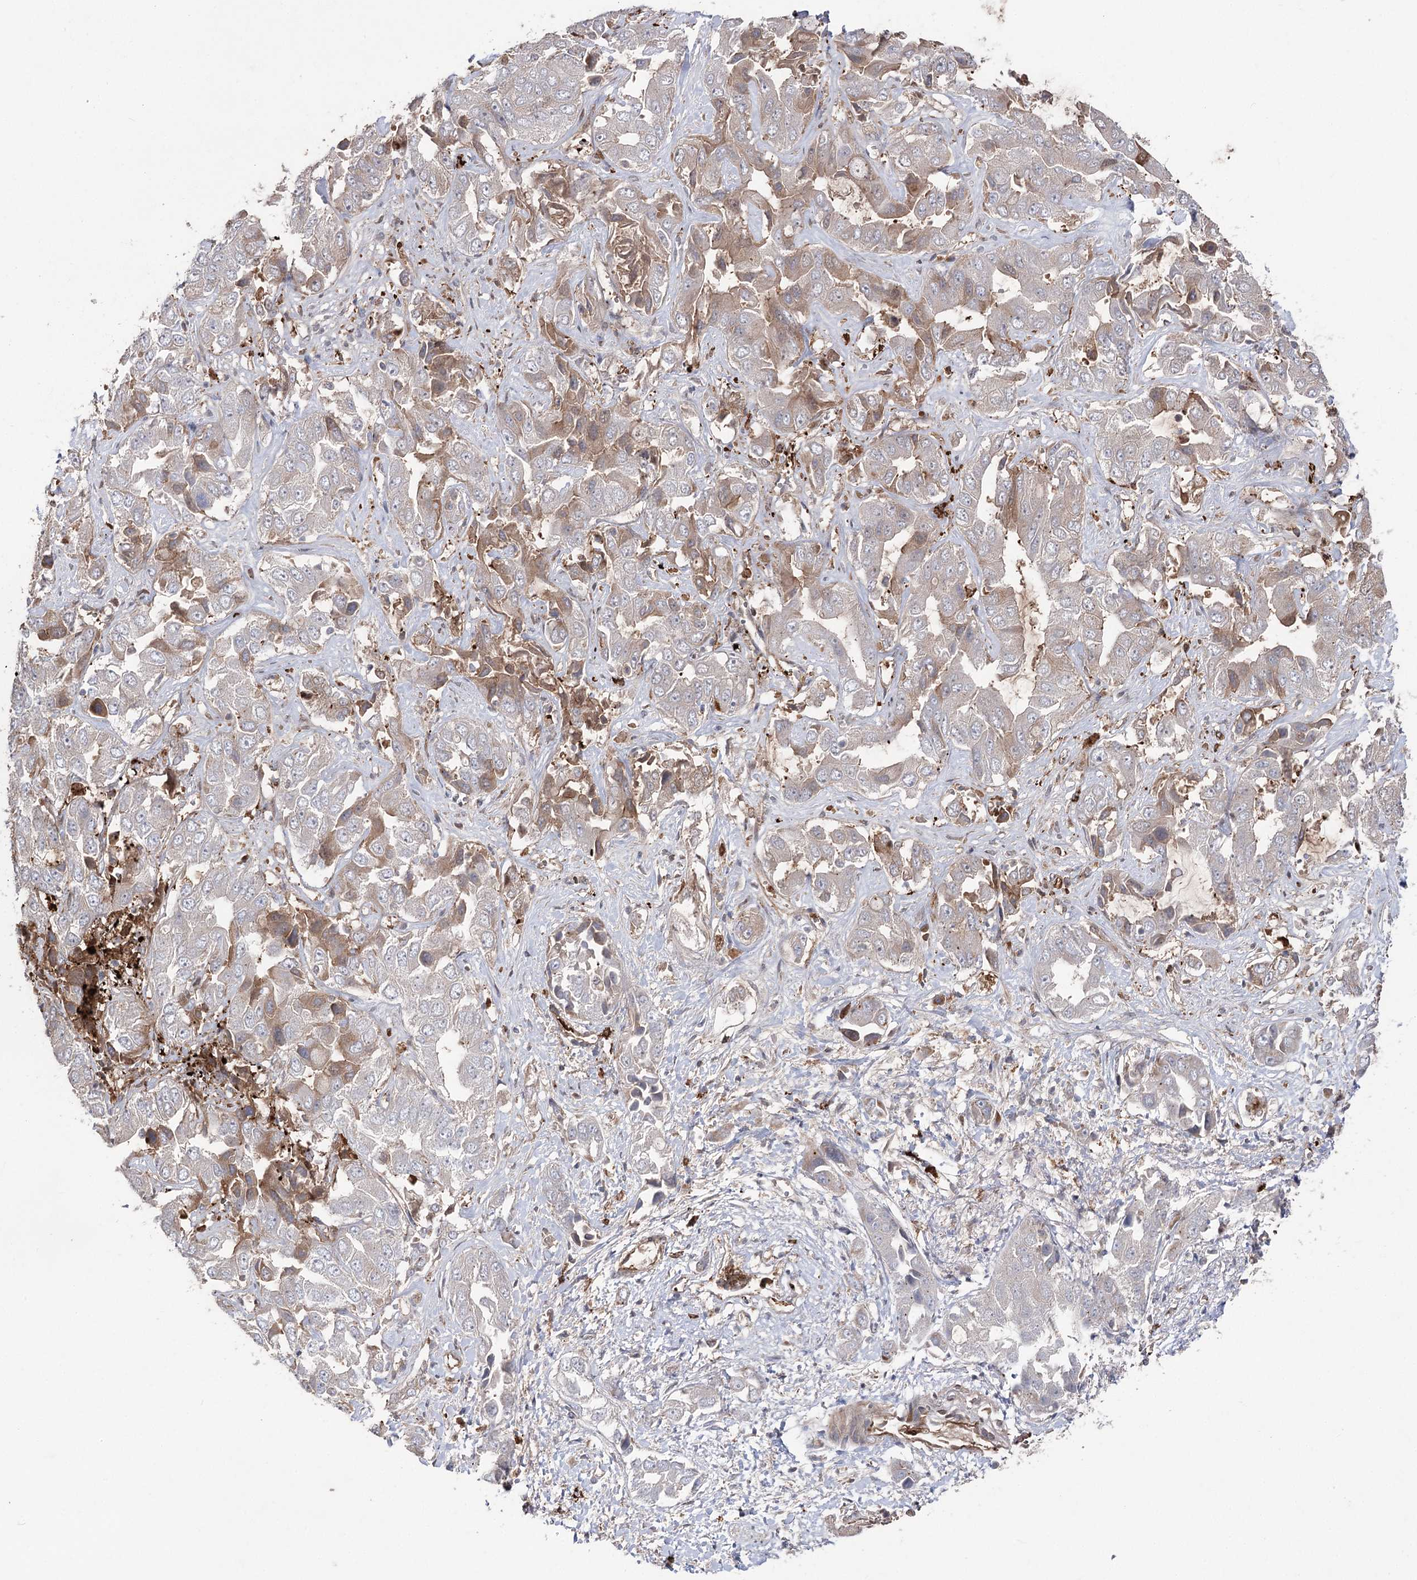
{"staining": {"intensity": "moderate", "quantity": "<25%", "location": "cytoplasmic/membranous"}, "tissue": "liver cancer", "cell_type": "Tumor cells", "image_type": "cancer", "snomed": [{"axis": "morphology", "description": "Cholangiocarcinoma"}, {"axis": "topography", "description": "Liver"}], "caption": "Immunohistochemical staining of liver cancer (cholangiocarcinoma) exhibits low levels of moderate cytoplasmic/membranous protein staining in about <25% of tumor cells.", "gene": "OTUD1", "patient": {"sex": "female", "age": 52}}